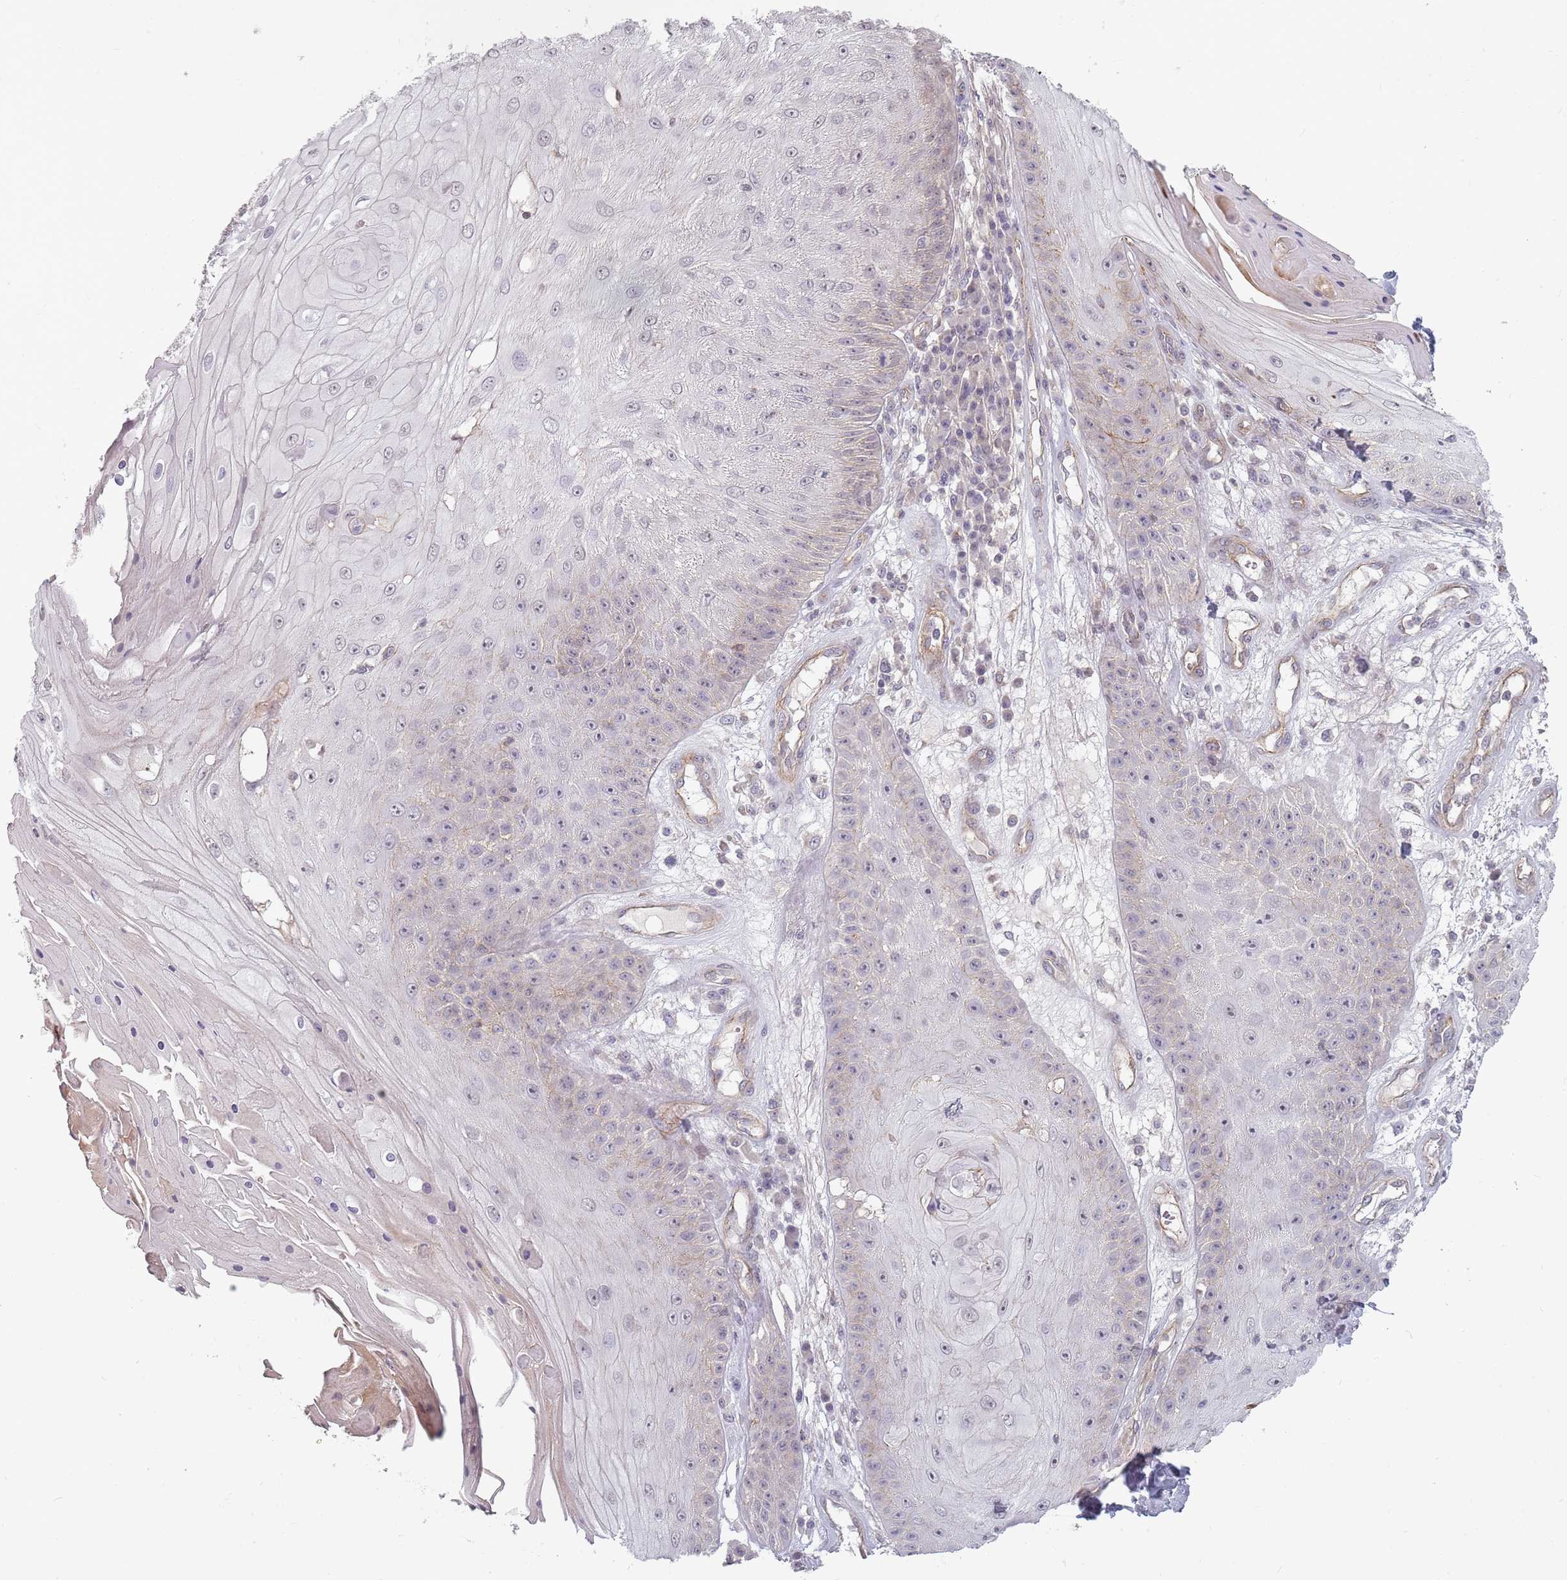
{"staining": {"intensity": "negative", "quantity": "none", "location": "none"}, "tissue": "skin cancer", "cell_type": "Tumor cells", "image_type": "cancer", "snomed": [{"axis": "morphology", "description": "Squamous cell carcinoma, NOS"}, {"axis": "topography", "description": "Skin"}], "caption": "This is a image of IHC staining of skin cancer (squamous cell carcinoma), which shows no positivity in tumor cells.", "gene": "PPP1R14C", "patient": {"sex": "male", "age": 70}}